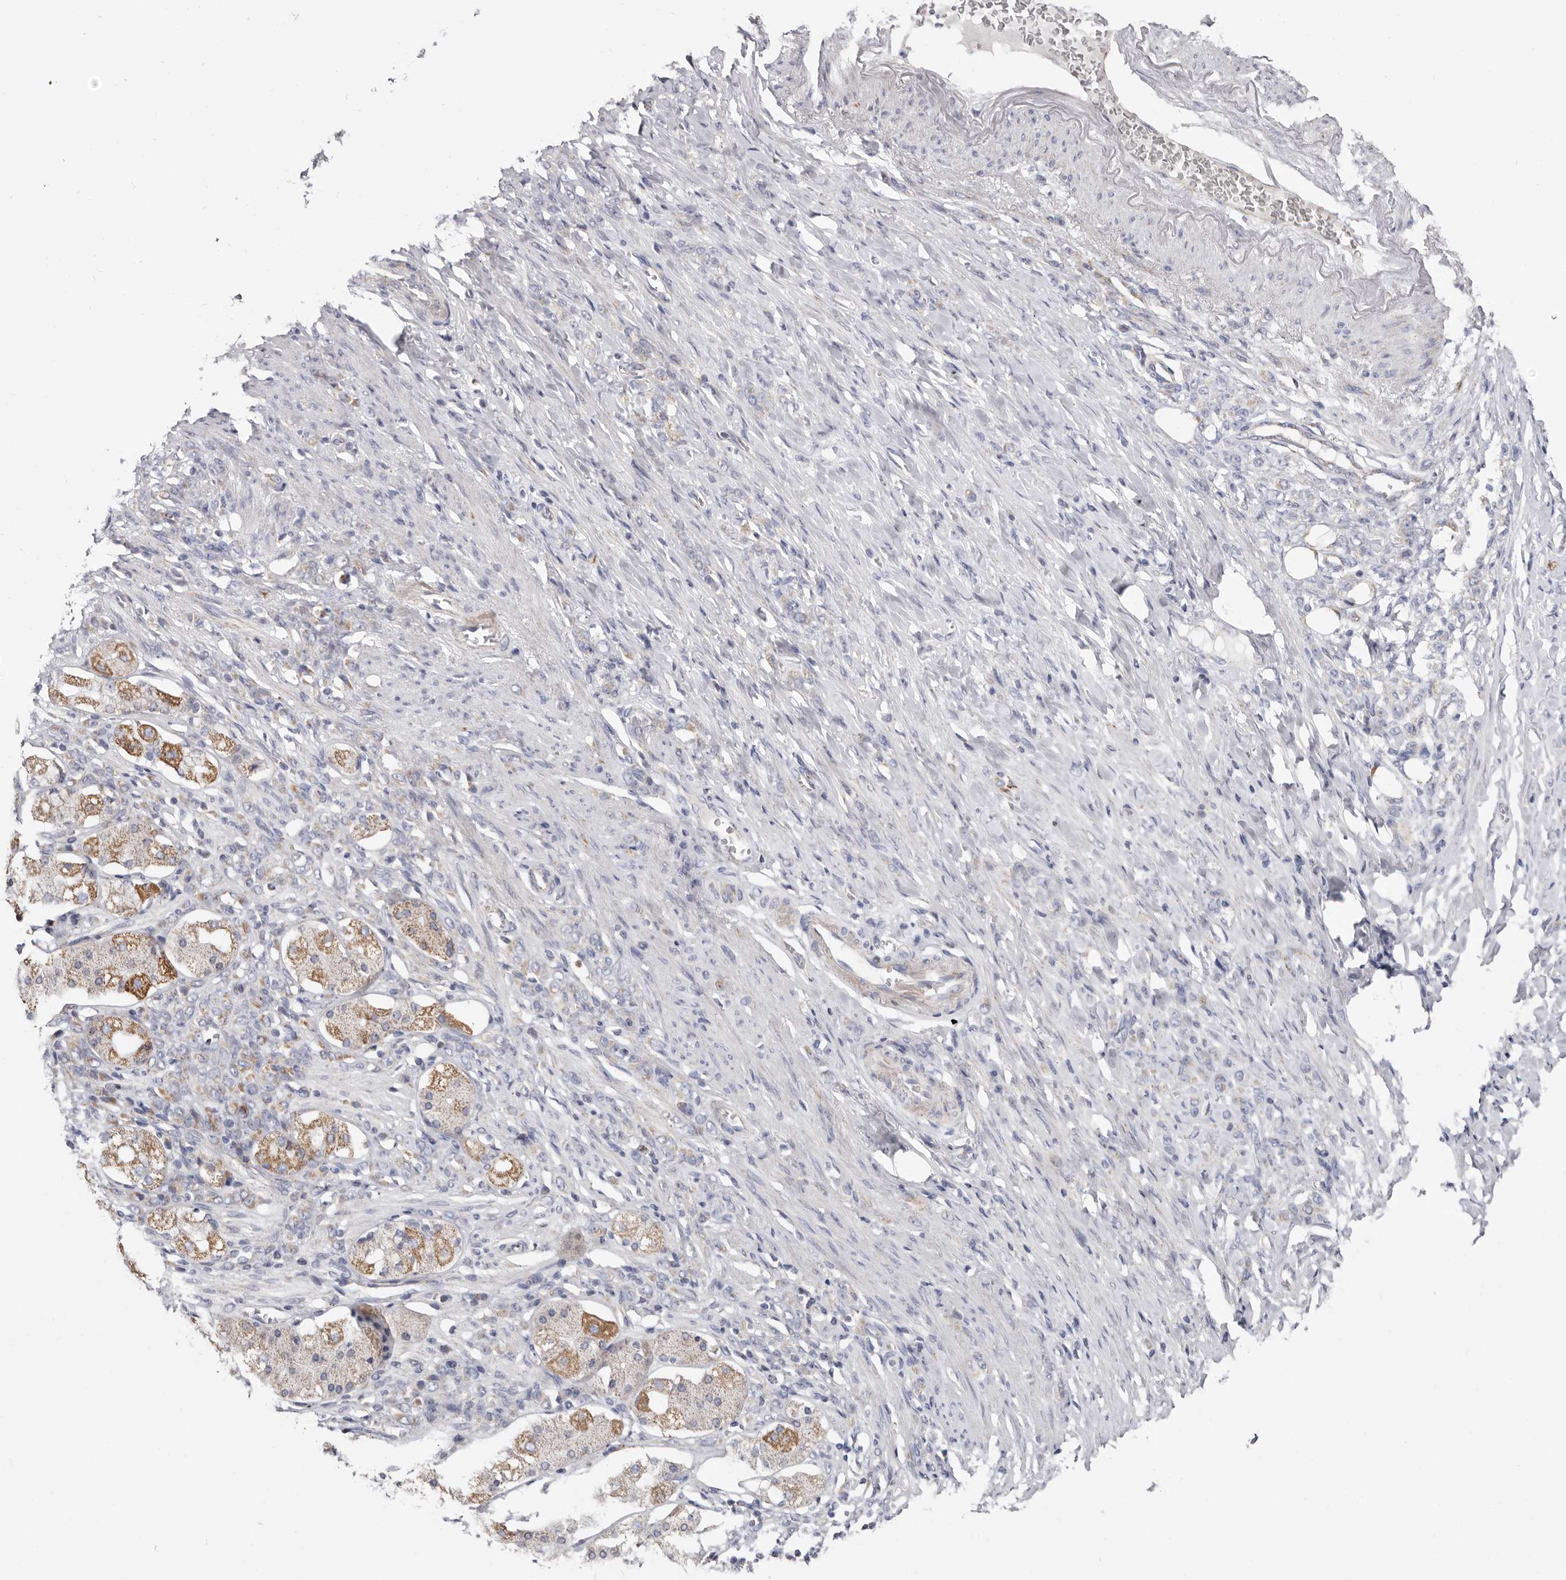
{"staining": {"intensity": "moderate", "quantity": "<25%", "location": "cytoplasmic/membranous"}, "tissue": "stomach cancer", "cell_type": "Tumor cells", "image_type": "cancer", "snomed": [{"axis": "morphology", "description": "Normal tissue, NOS"}, {"axis": "morphology", "description": "Adenocarcinoma, NOS"}, {"axis": "topography", "description": "Stomach"}], "caption": "Protein staining demonstrates moderate cytoplasmic/membranous expression in approximately <25% of tumor cells in stomach adenocarcinoma.", "gene": "RSPO2", "patient": {"sex": "male", "age": 82}}